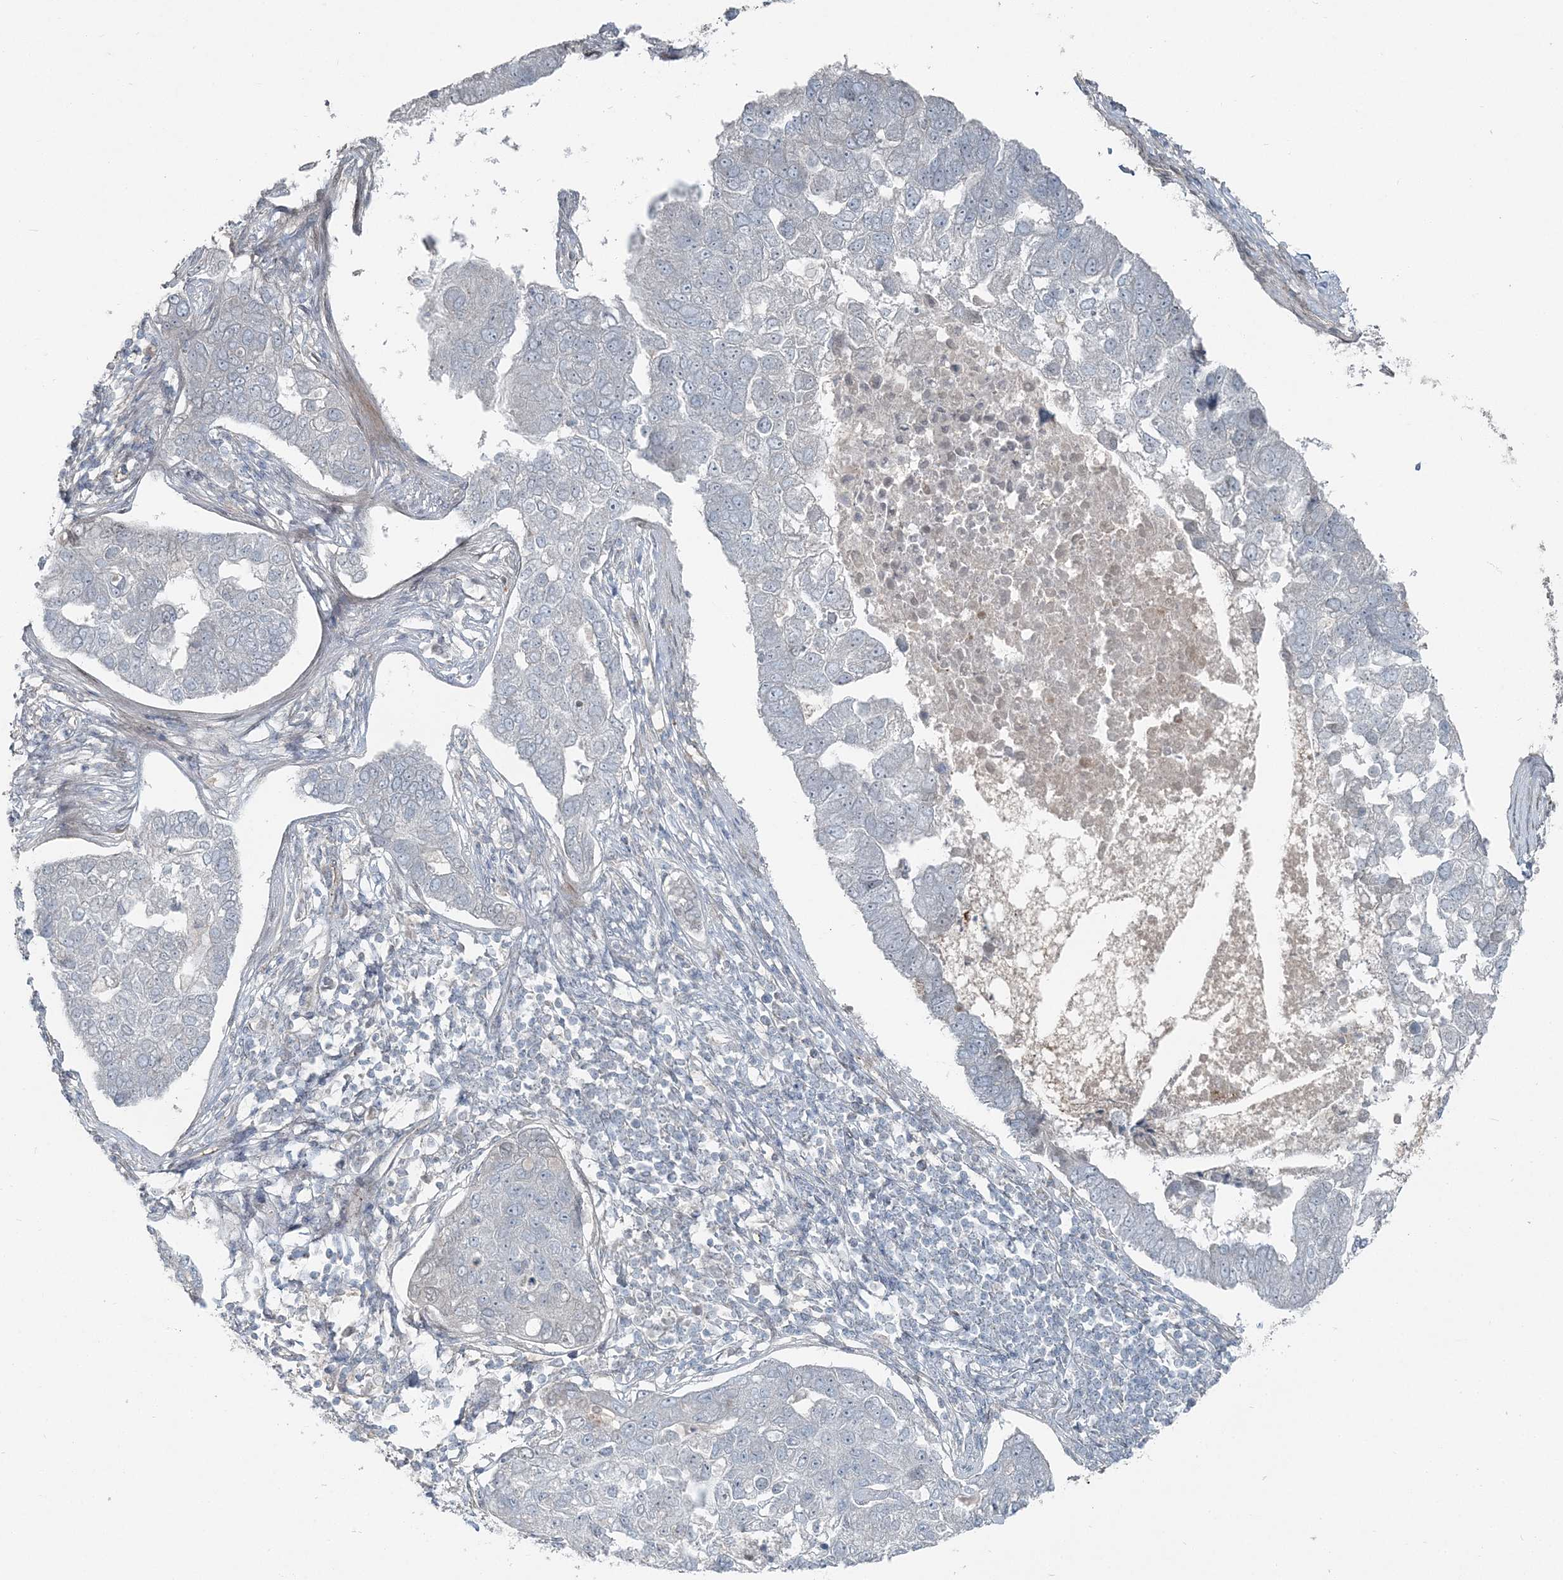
{"staining": {"intensity": "negative", "quantity": "none", "location": "none"}, "tissue": "pancreatic cancer", "cell_type": "Tumor cells", "image_type": "cancer", "snomed": [{"axis": "morphology", "description": "Adenocarcinoma, NOS"}, {"axis": "topography", "description": "Pancreas"}], "caption": "There is no significant positivity in tumor cells of pancreatic cancer (adenocarcinoma).", "gene": "FBXL17", "patient": {"sex": "female", "age": 61}}